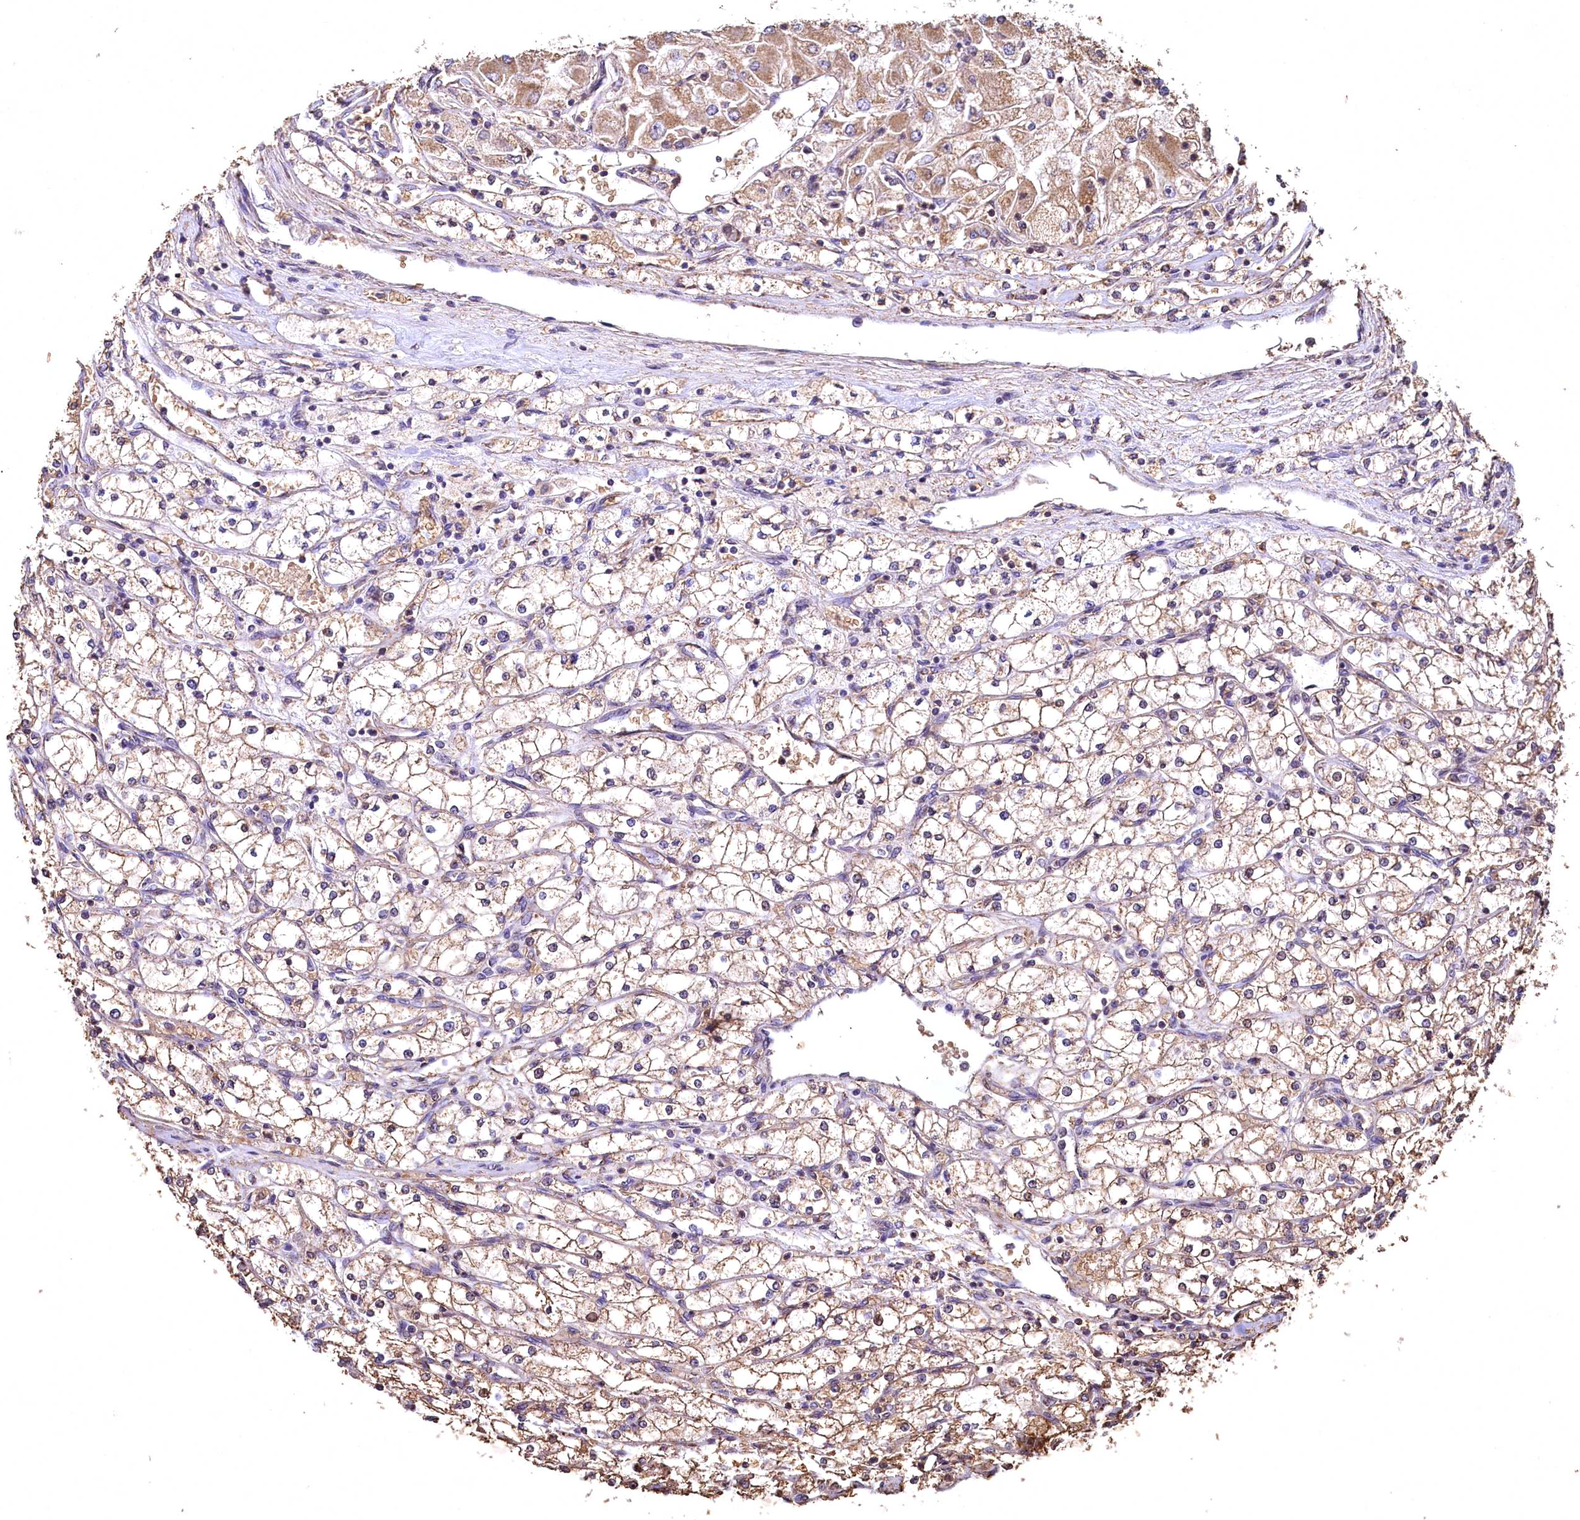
{"staining": {"intensity": "moderate", "quantity": ">75%", "location": "cytoplasmic/membranous"}, "tissue": "renal cancer", "cell_type": "Tumor cells", "image_type": "cancer", "snomed": [{"axis": "morphology", "description": "Adenocarcinoma, NOS"}, {"axis": "topography", "description": "Kidney"}], "caption": "The histopathology image reveals a brown stain indicating the presence of a protein in the cytoplasmic/membranous of tumor cells in renal cancer (adenocarcinoma).", "gene": "SPTA1", "patient": {"sex": "male", "age": 80}}